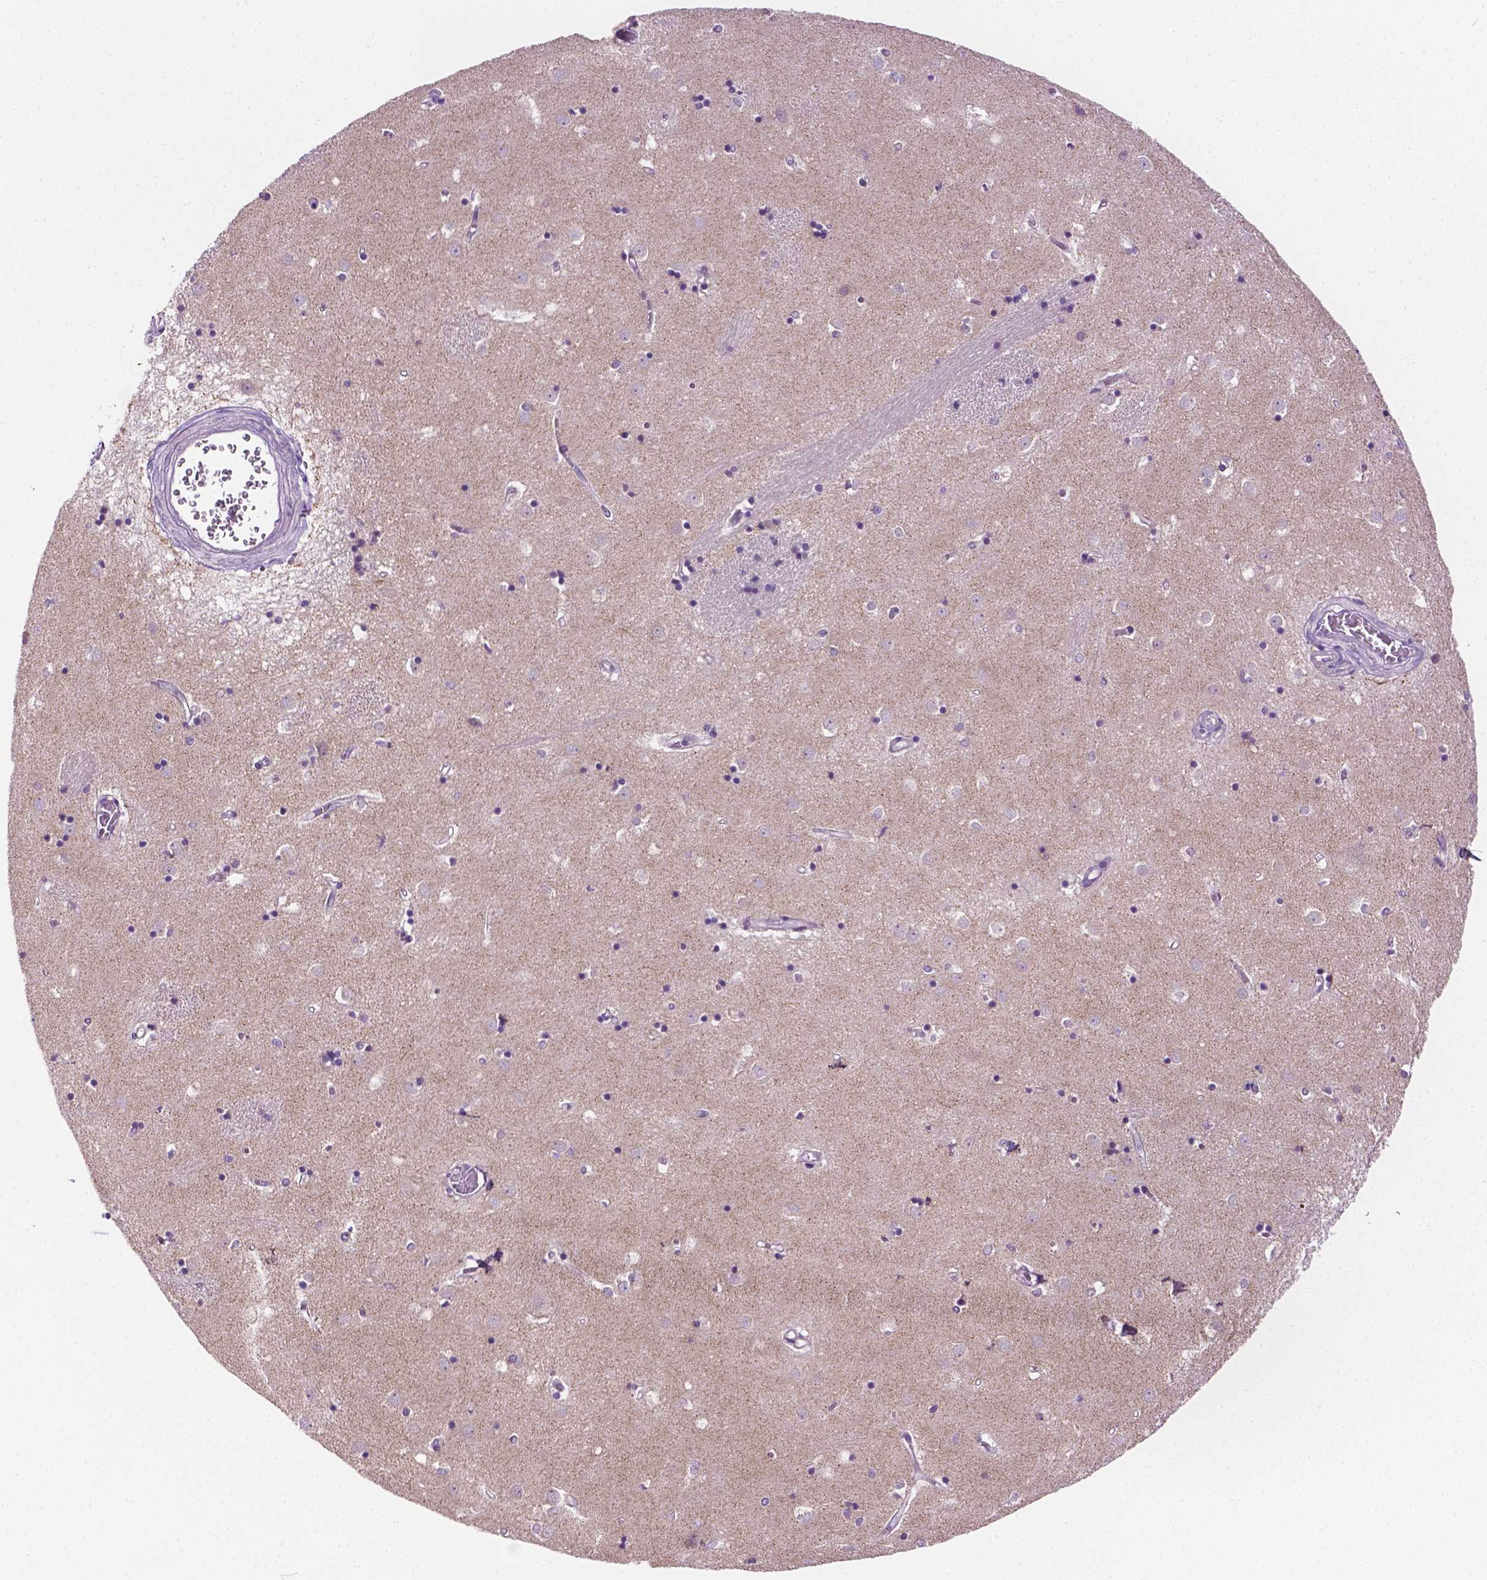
{"staining": {"intensity": "negative", "quantity": "none", "location": "none"}, "tissue": "caudate", "cell_type": "Glial cells", "image_type": "normal", "snomed": [{"axis": "morphology", "description": "Normal tissue, NOS"}, {"axis": "topography", "description": "Lateral ventricle wall"}], "caption": "This is a histopathology image of immunohistochemistry (IHC) staining of unremarkable caudate, which shows no positivity in glial cells. The staining was performed using DAB (3,3'-diaminobenzidine) to visualize the protein expression in brown, while the nuclei were stained in blue with hematoxylin (Magnification: 20x).", "gene": "MZT1", "patient": {"sex": "male", "age": 54}}